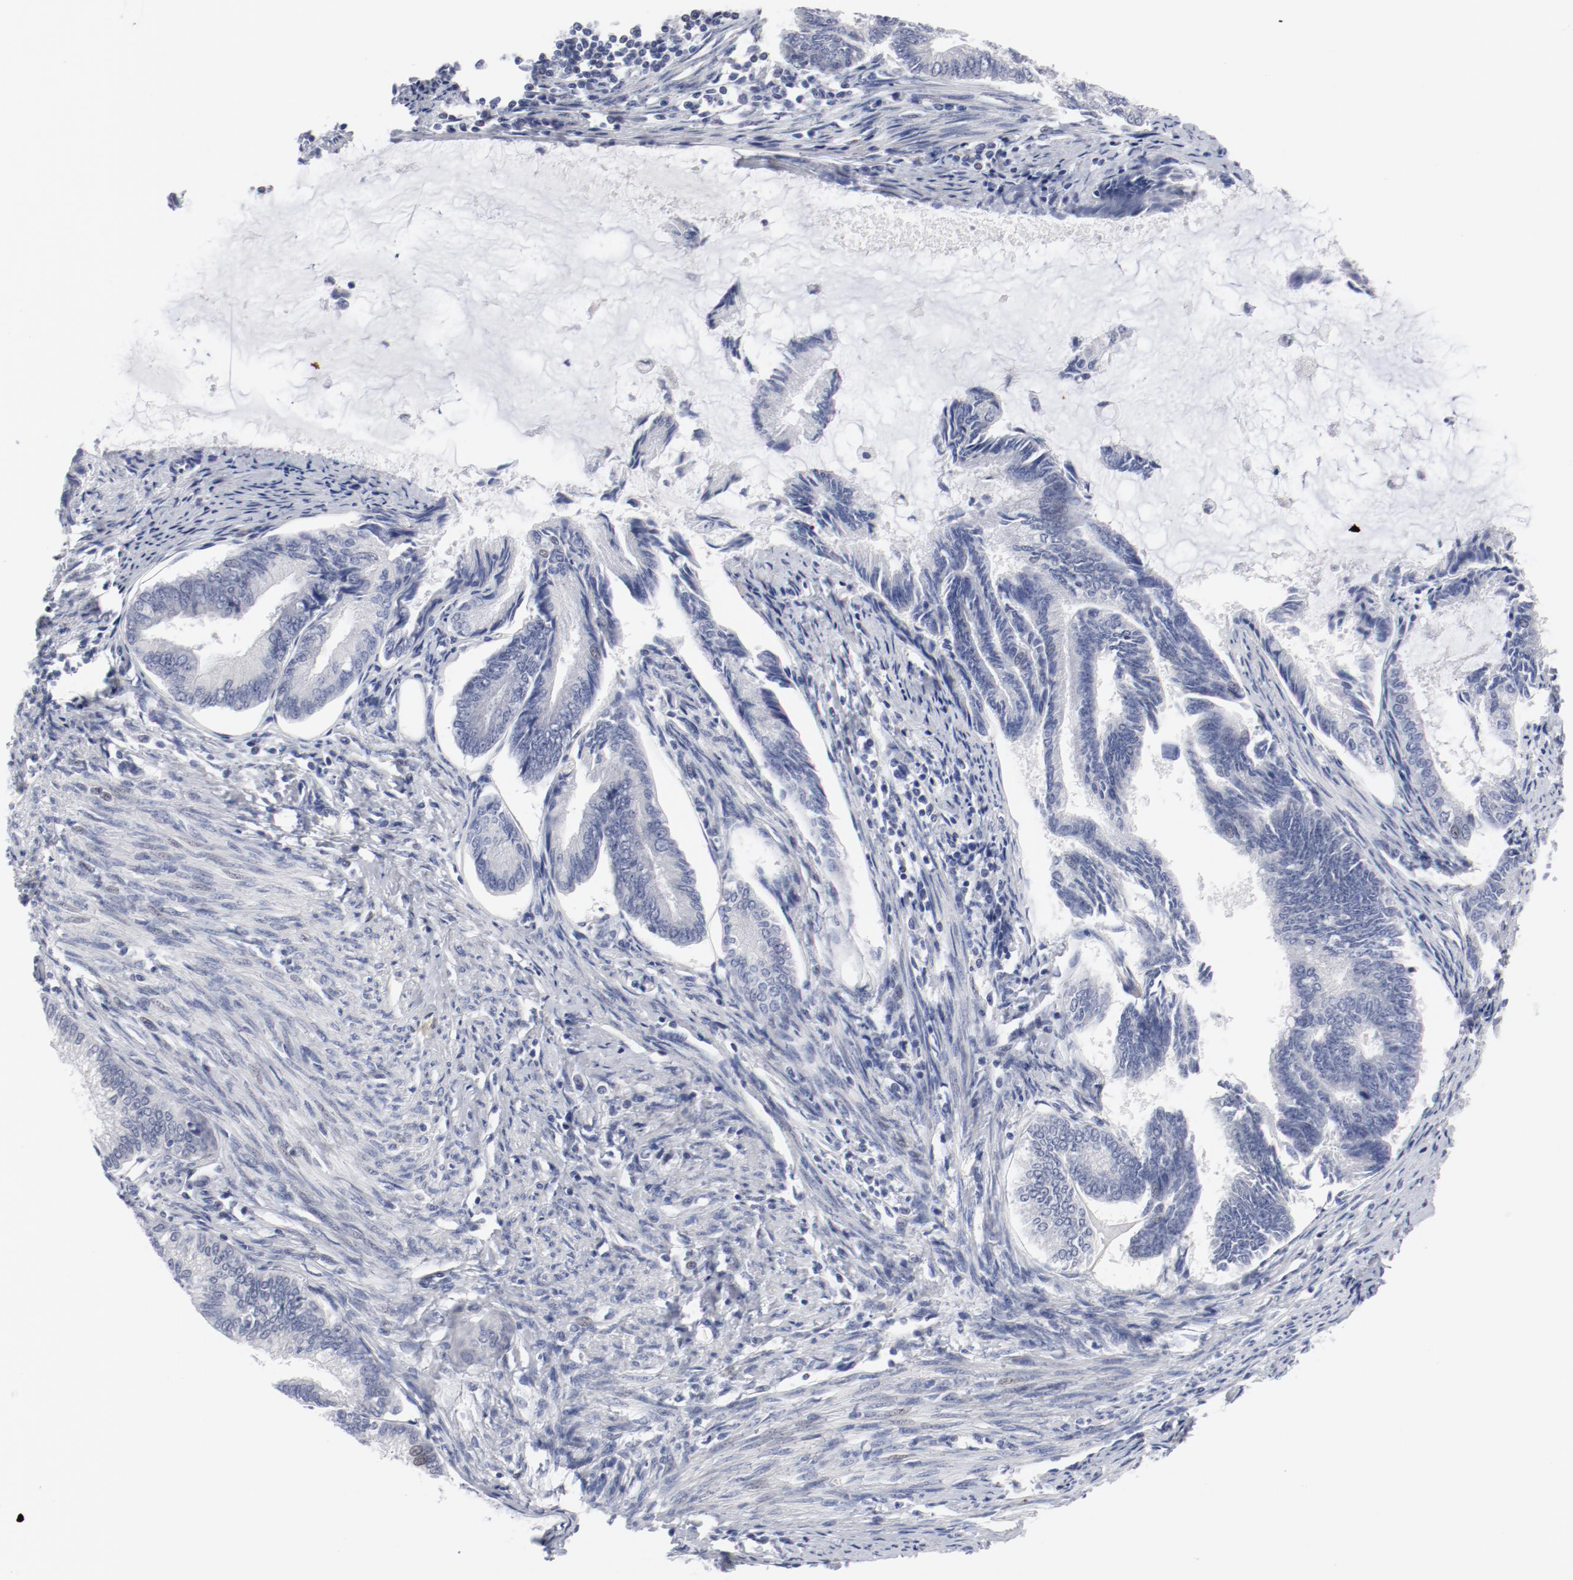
{"staining": {"intensity": "negative", "quantity": "none", "location": "none"}, "tissue": "endometrial cancer", "cell_type": "Tumor cells", "image_type": "cancer", "snomed": [{"axis": "morphology", "description": "Adenocarcinoma, NOS"}, {"axis": "topography", "description": "Endometrium"}], "caption": "Endometrial adenocarcinoma was stained to show a protein in brown. There is no significant staining in tumor cells.", "gene": "KCNK13", "patient": {"sex": "female", "age": 86}}